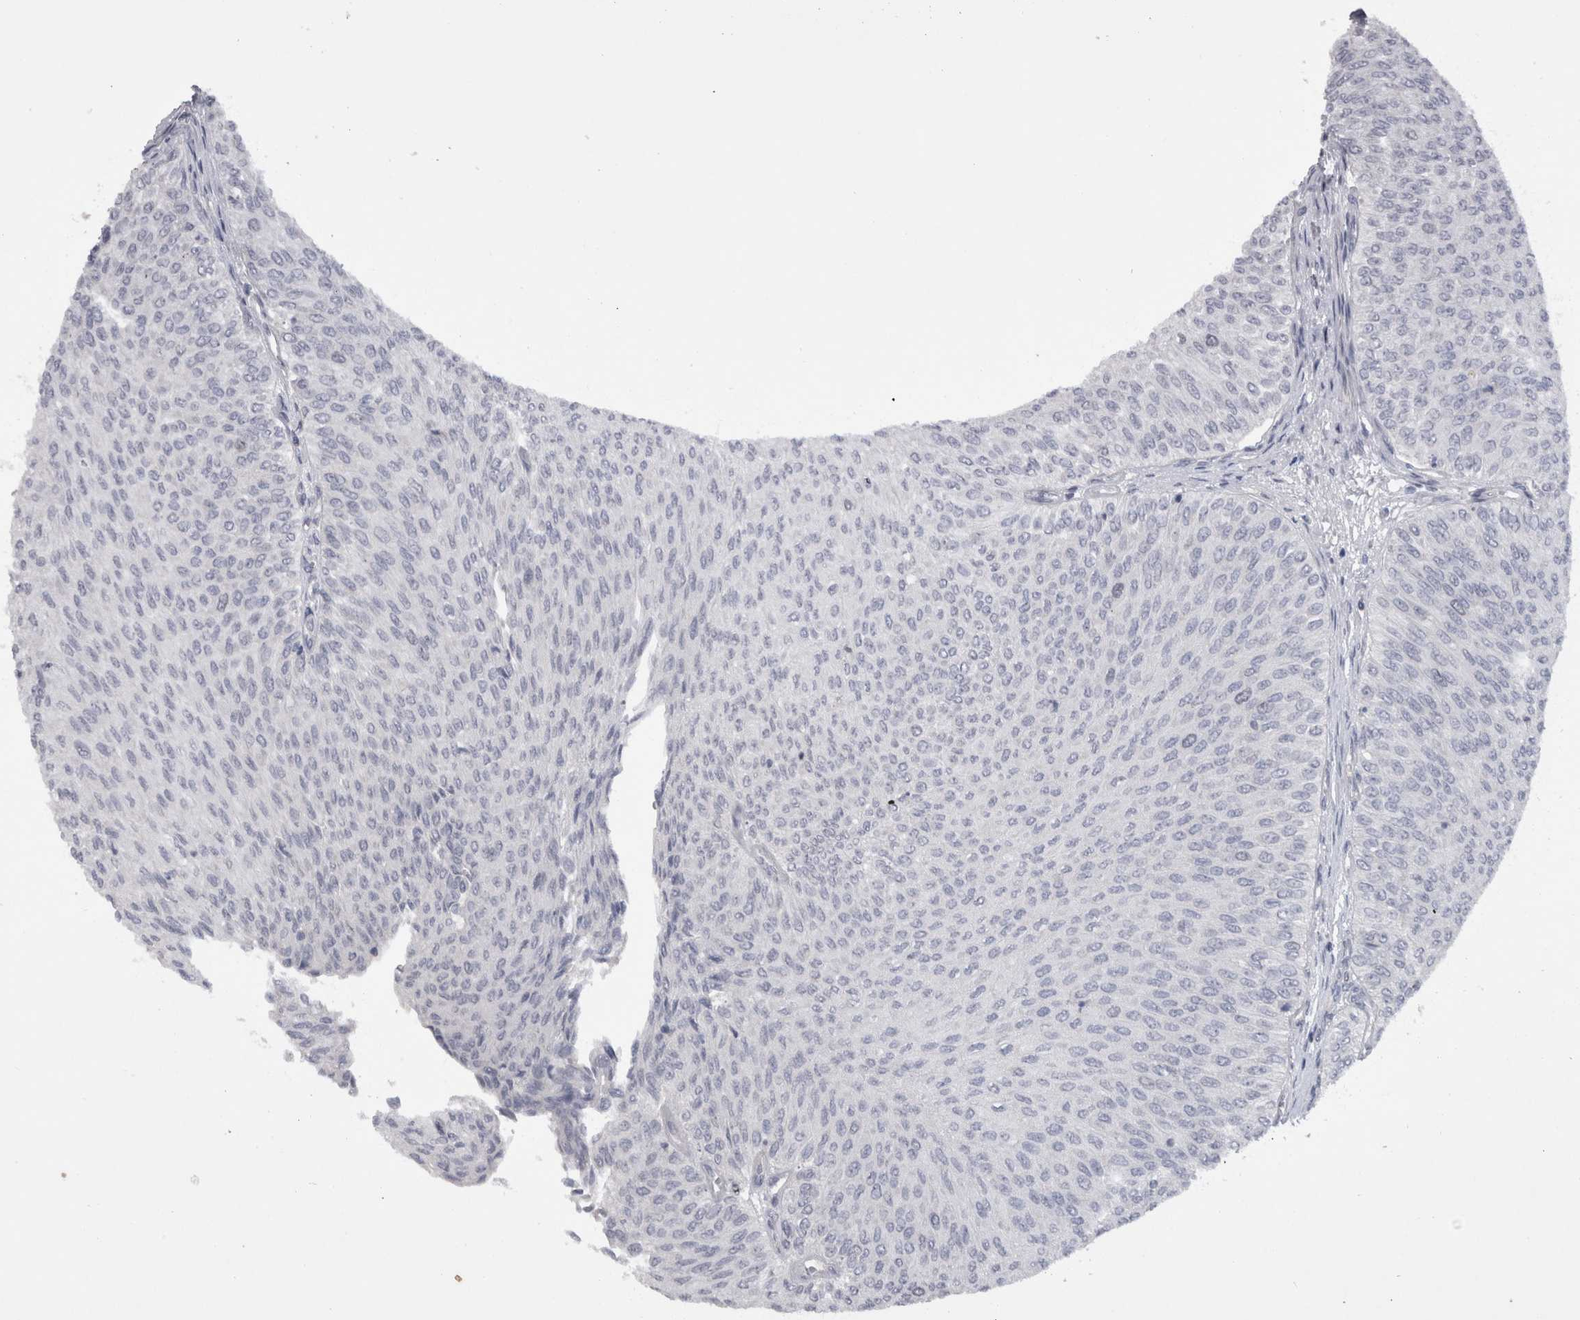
{"staining": {"intensity": "negative", "quantity": "none", "location": "none"}, "tissue": "urothelial cancer", "cell_type": "Tumor cells", "image_type": "cancer", "snomed": [{"axis": "morphology", "description": "Urothelial carcinoma, Low grade"}, {"axis": "topography", "description": "Urinary bladder"}], "caption": "Tumor cells show no significant protein positivity in urothelial cancer.", "gene": "KIF18B", "patient": {"sex": "male", "age": 78}}